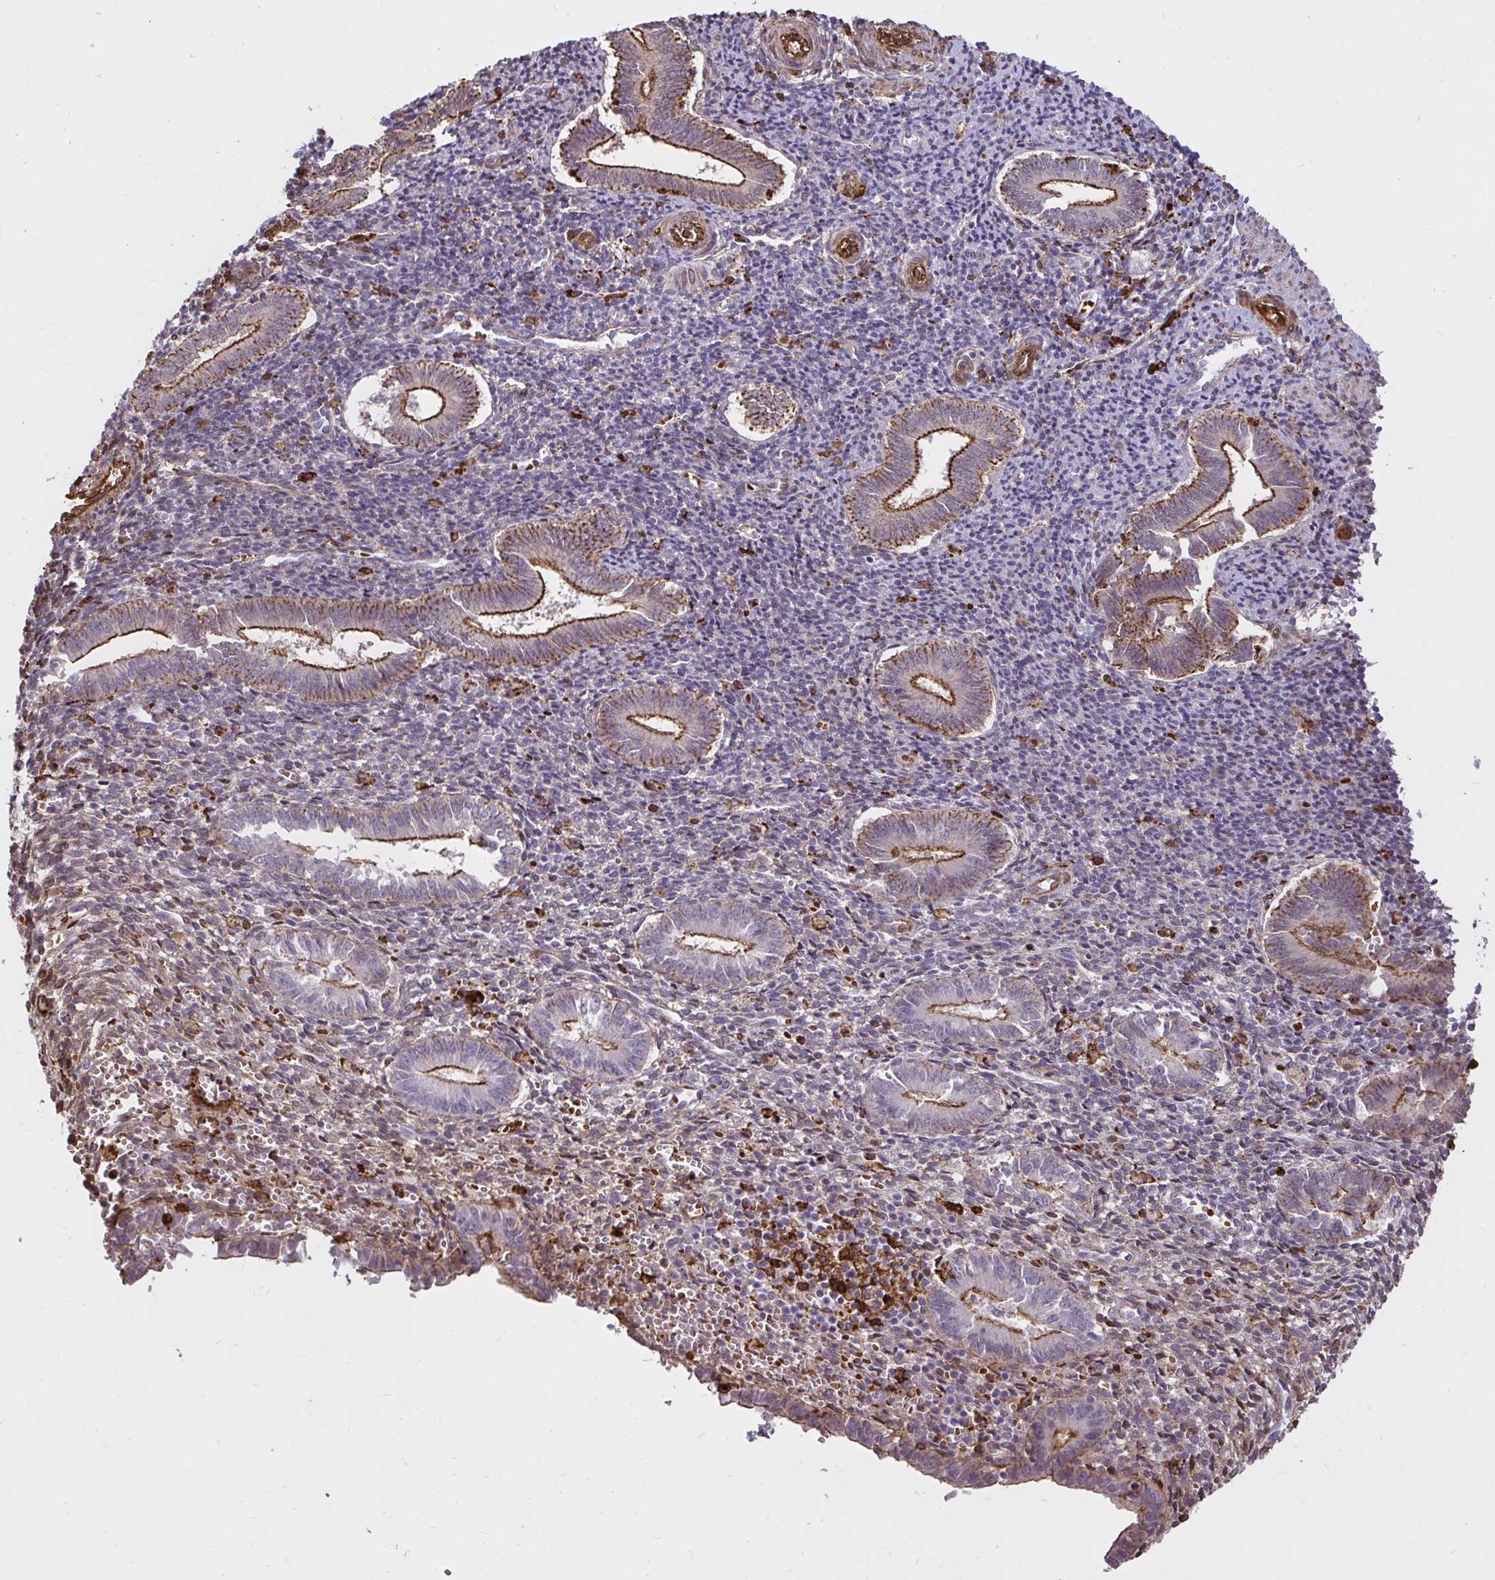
{"staining": {"intensity": "negative", "quantity": "none", "location": "none"}, "tissue": "endometrium", "cell_type": "Cells in endometrial stroma", "image_type": "normal", "snomed": [{"axis": "morphology", "description": "Normal tissue, NOS"}, {"axis": "topography", "description": "Endometrium"}], "caption": "A high-resolution photomicrograph shows IHC staining of unremarkable endometrium, which reveals no significant positivity in cells in endometrial stroma.", "gene": "GSN", "patient": {"sex": "female", "age": 25}}